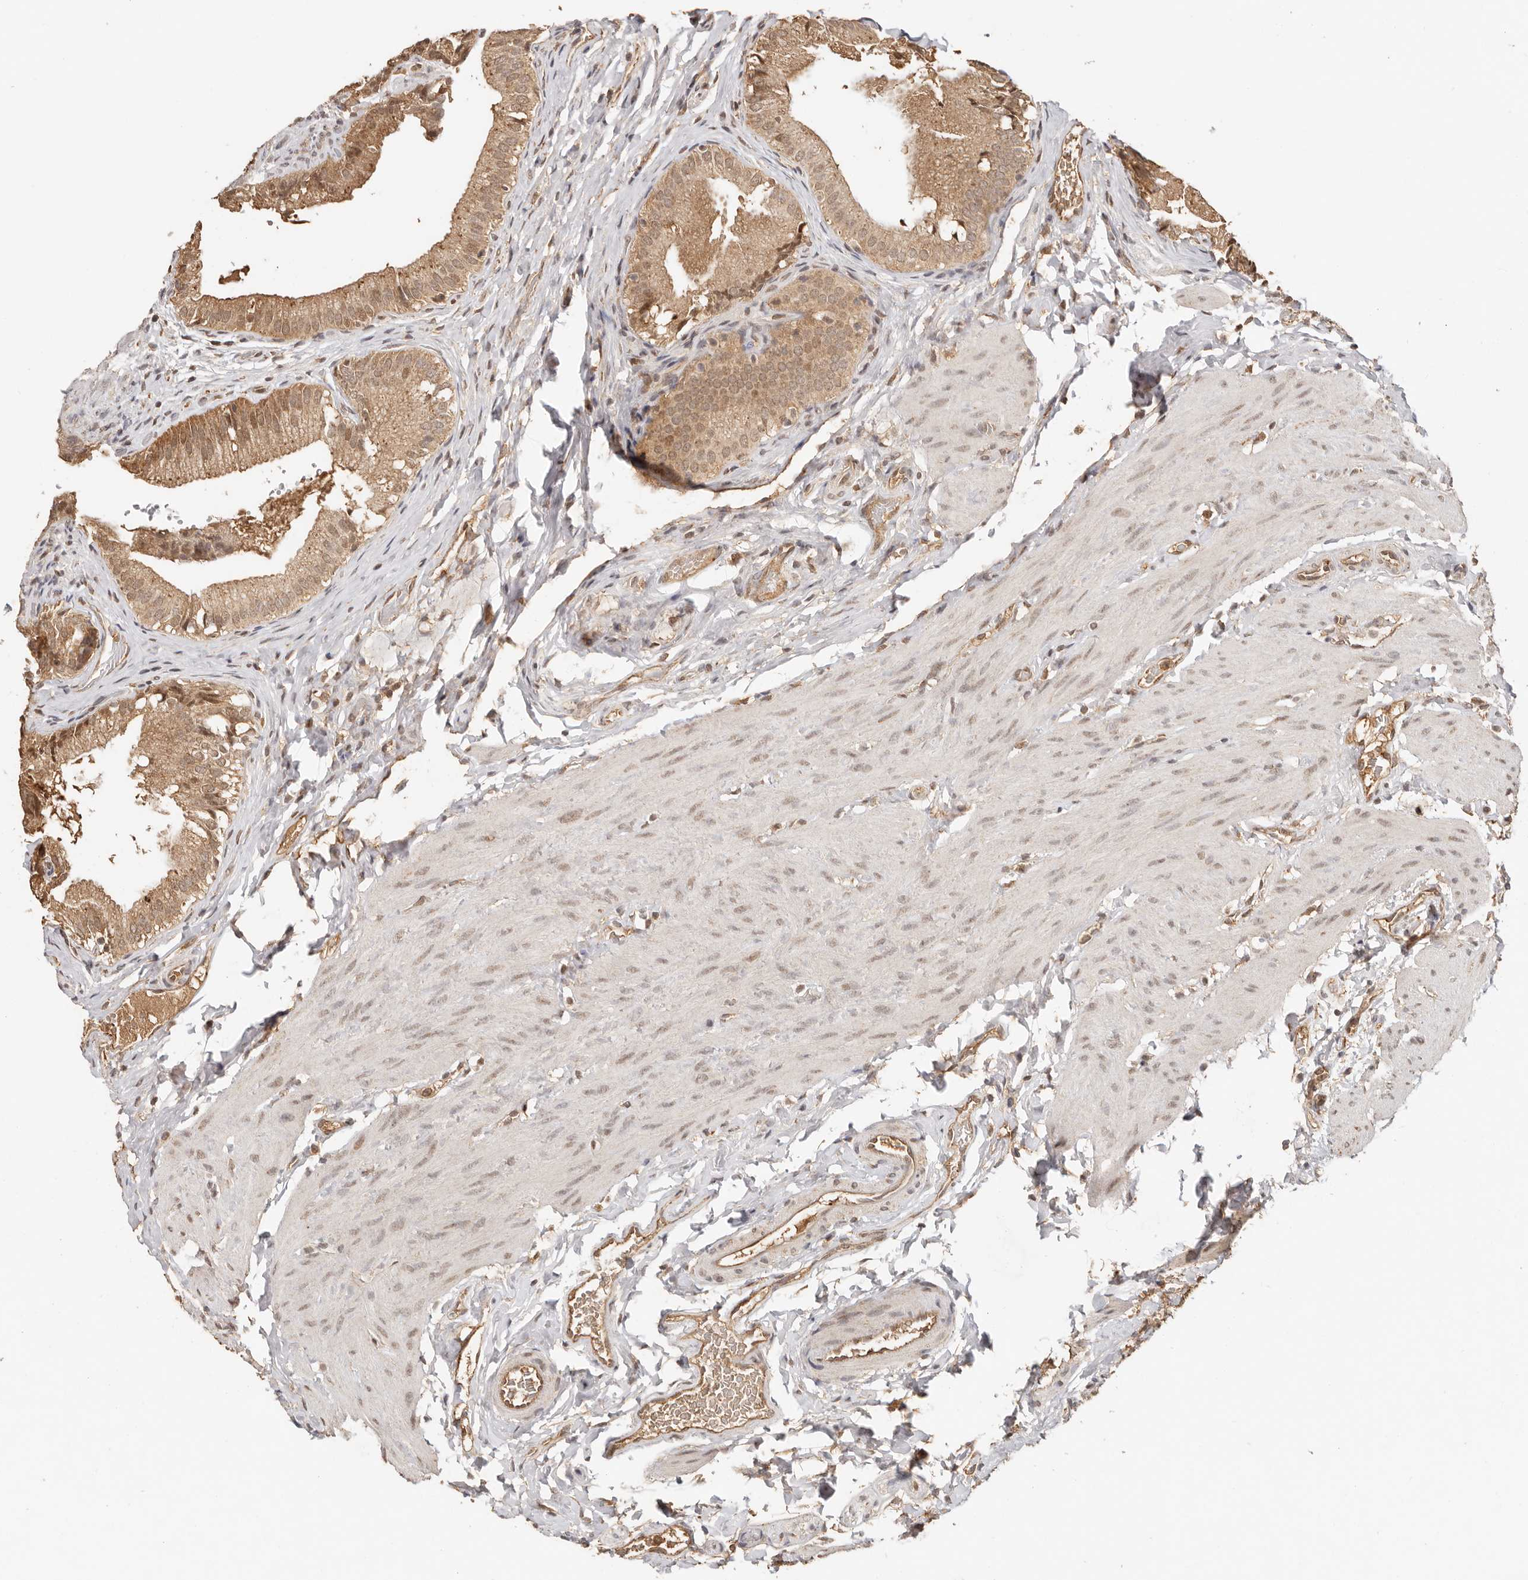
{"staining": {"intensity": "moderate", "quantity": ">75%", "location": "cytoplasmic/membranous,nuclear"}, "tissue": "gallbladder", "cell_type": "Glandular cells", "image_type": "normal", "snomed": [{"axis": "morphology", "description": "Normal tissue, NOS"}, {"axis": "topography", "description": "Gallbladder"}], "caption": "IHC micrograph of benign gallbladder: gallbladder stained using immunohistochemistry (IHC) demonstrates medium levels of moderate protein expression localized specifically in the cytoplasmic/membranous,nuclear of glandular cells, appearing as a cytoplasmic/membranous,nuclear brown color.", "gene": "SEC14L1", "patient": {"sex": "female", "age": 30}}